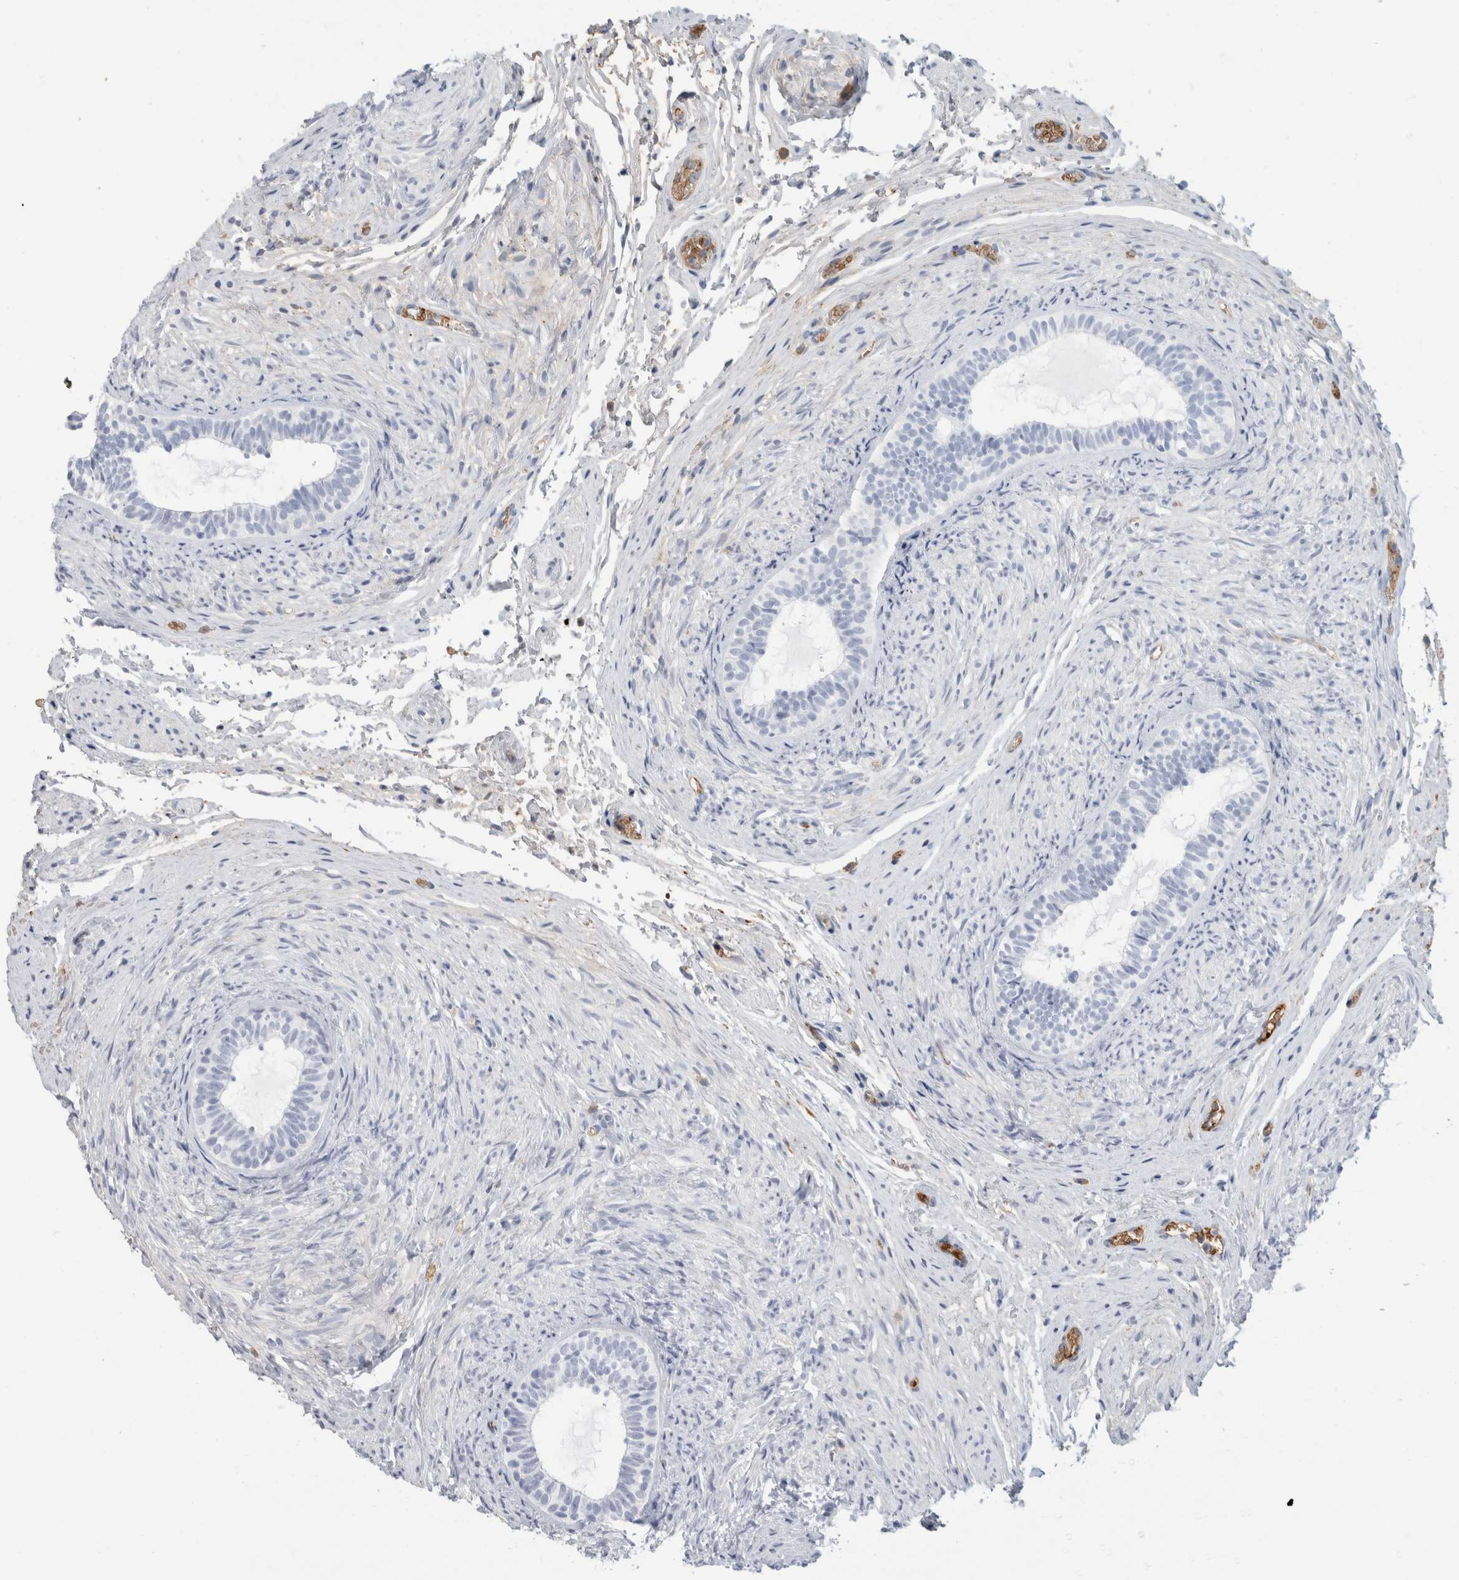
{"staining": {"intensity": "negative", "quantity": "none", "location": "none"}, "tissue": "epididymis", "cell_type": "Glandular cells", "image_type": "normal", "snomed": [{"axis": "morphology", "description": "Normal tissue, NOS"}, {"axis": "topography", "description": "Epididymis"}], "caption": "DAB (3,3'-diaminobenzidine) immunohistochemical staining of benign human epididymis demonstrates no significant expression in glandular cells.", "gene": "CA1", "patient": {"sex": "male", "age": 5}}